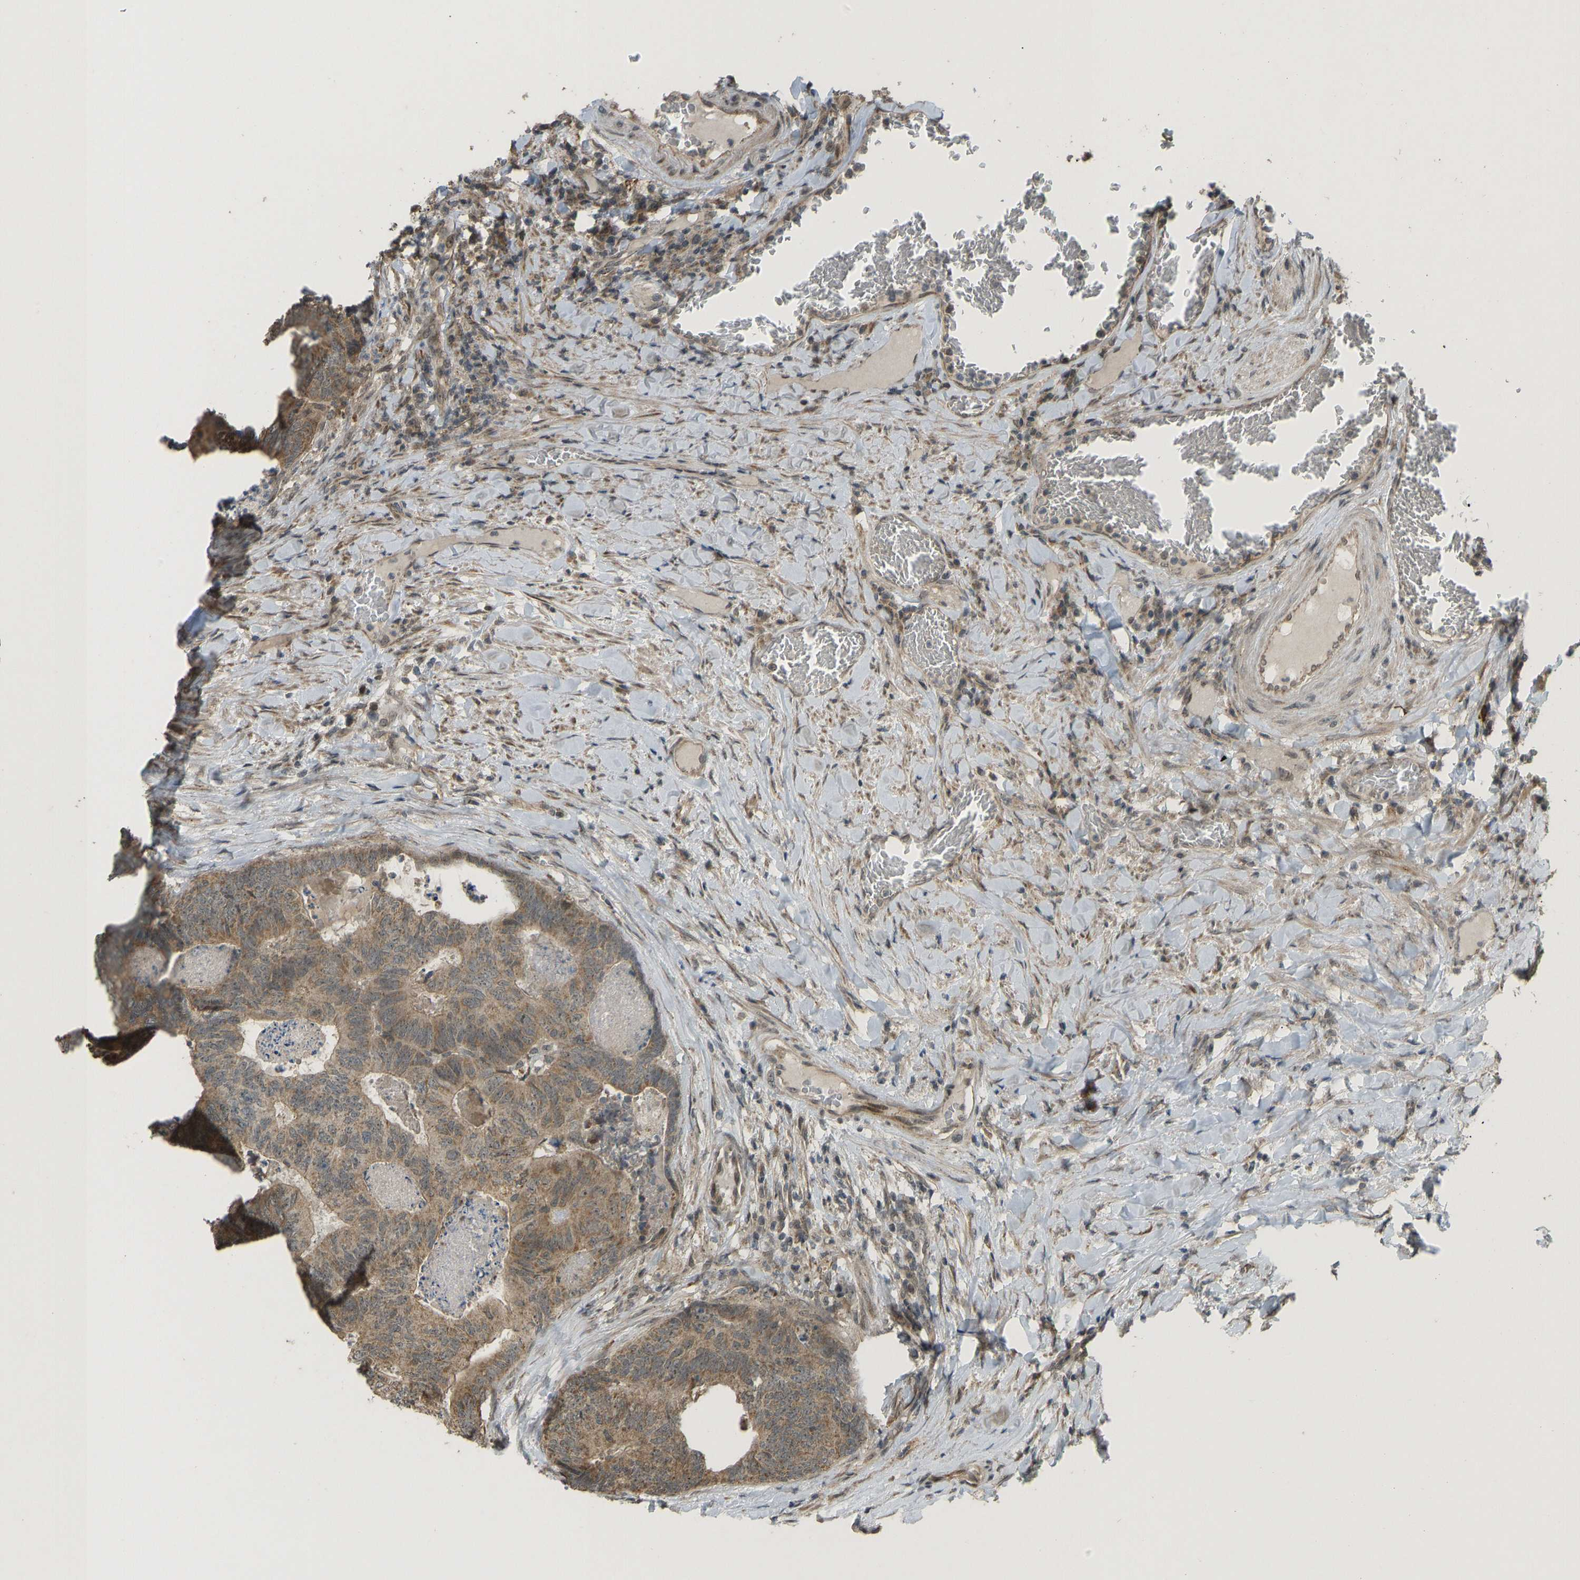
{"staining": {"intensity": "moderate", "quantity": ">75%", "location": "cytoplasmic/membranous"}, "tissue": "colorectal cancer", "cell_type": "Tumor cells", "image_type": "cancer", "snomed": [{"axis": "morphology", "description": "Adenocarcinoma, NOS"}, {"axis": "topography", "description": "Colon"}], "caption": "Protein staining exhibits moderate cytoplasmic/membranous expression in about >75% of tumor cells in adenocarcinoma (colorectal).", "gene": "ACADS", "patient": {"sex": "female", "age": 67}}